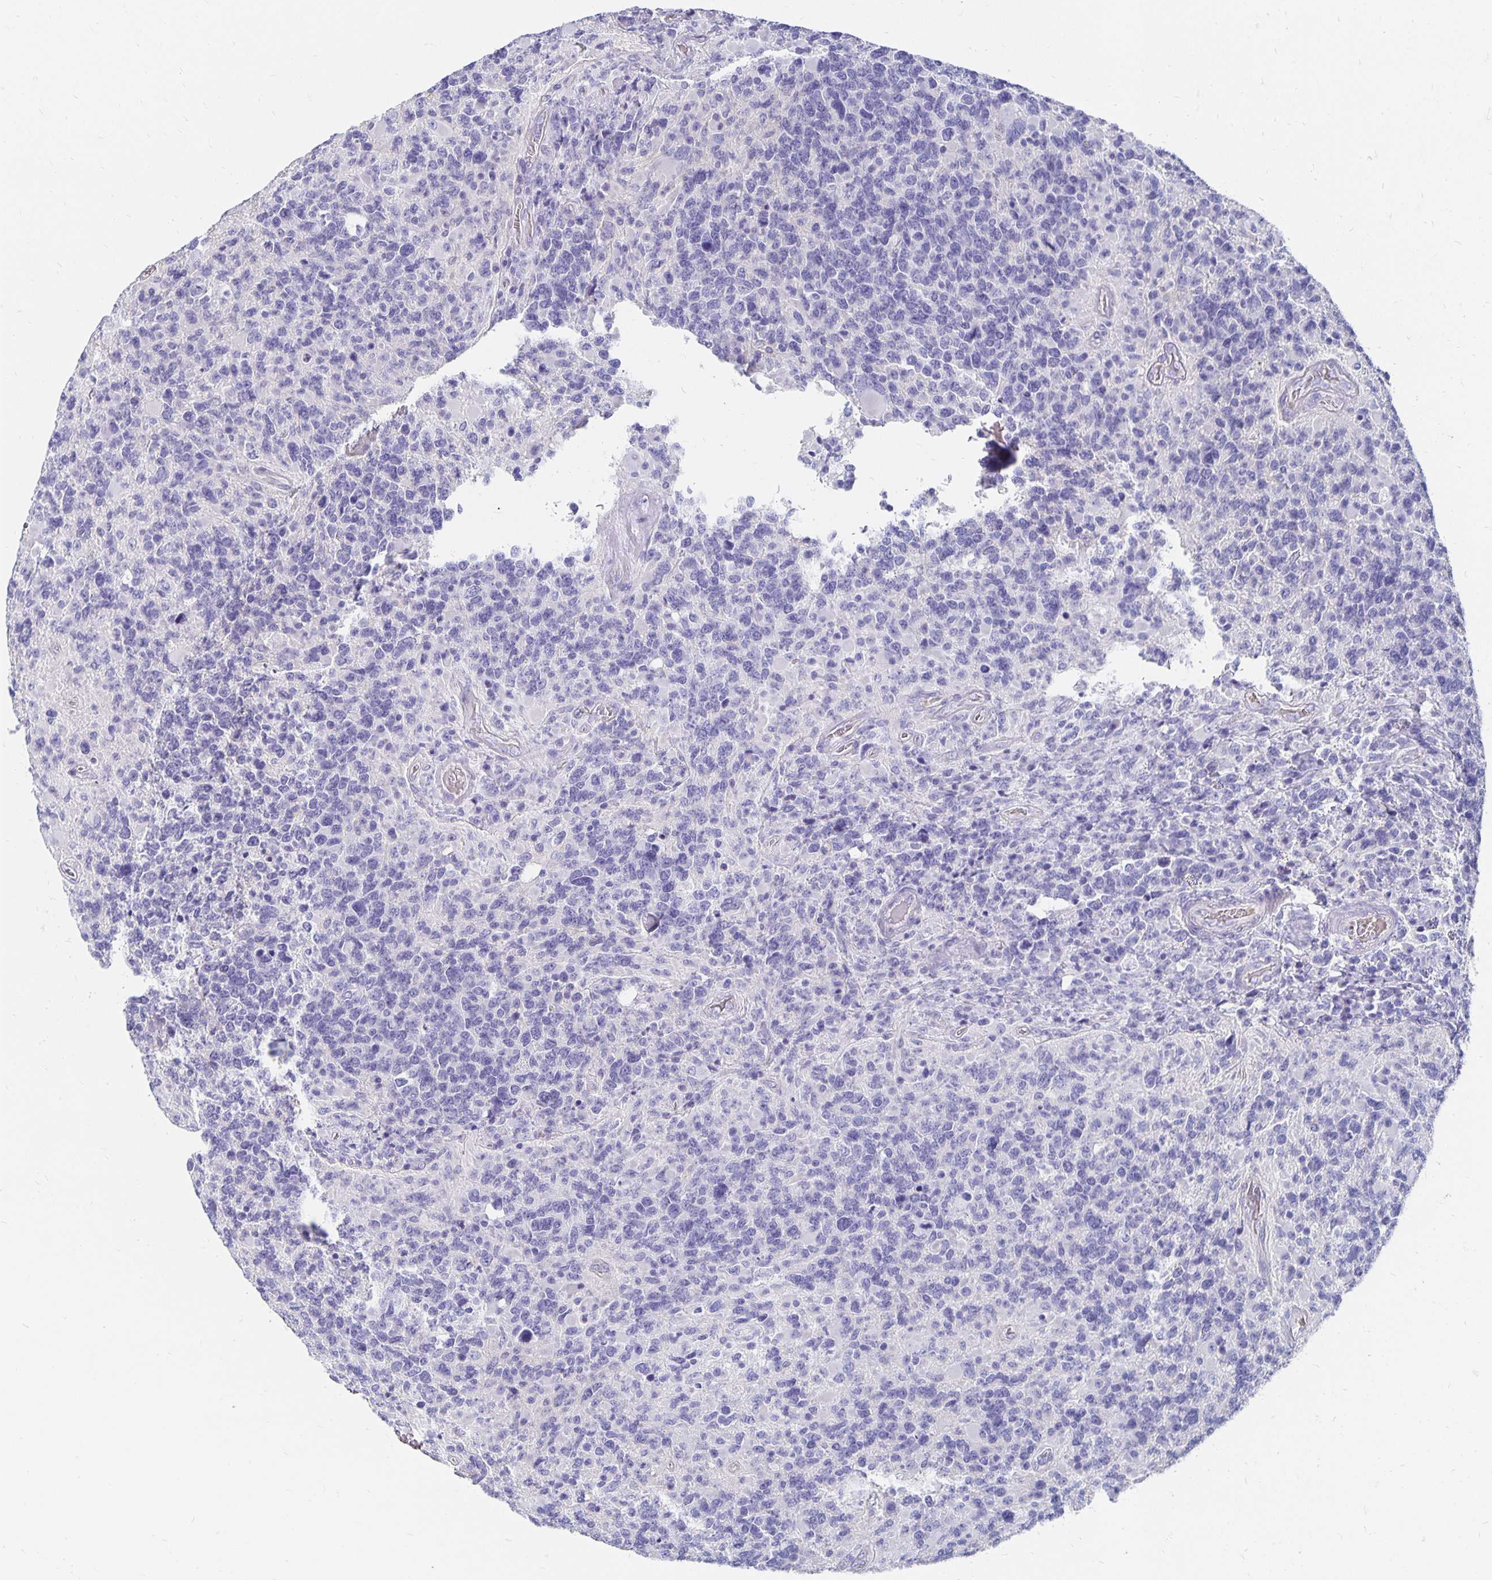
{"staining": {"intensity": "negative", "quantity": "none", "location": "none"}, "tissue": "glioma", "cell_type": "Tumor cells", "image_type": "cancer", "snomed": [{"axis": "morphology", "description": "Glioma, malignant, High grade"}, {"axis": "topography", "description": "Brain"}], "caption": "Immunohistochemistry image of human glioma stained for a protein (brown), which displays no positivity in tumor cells.", "gene": "APOB", "patient": {"sex": "female", "age": 40}}